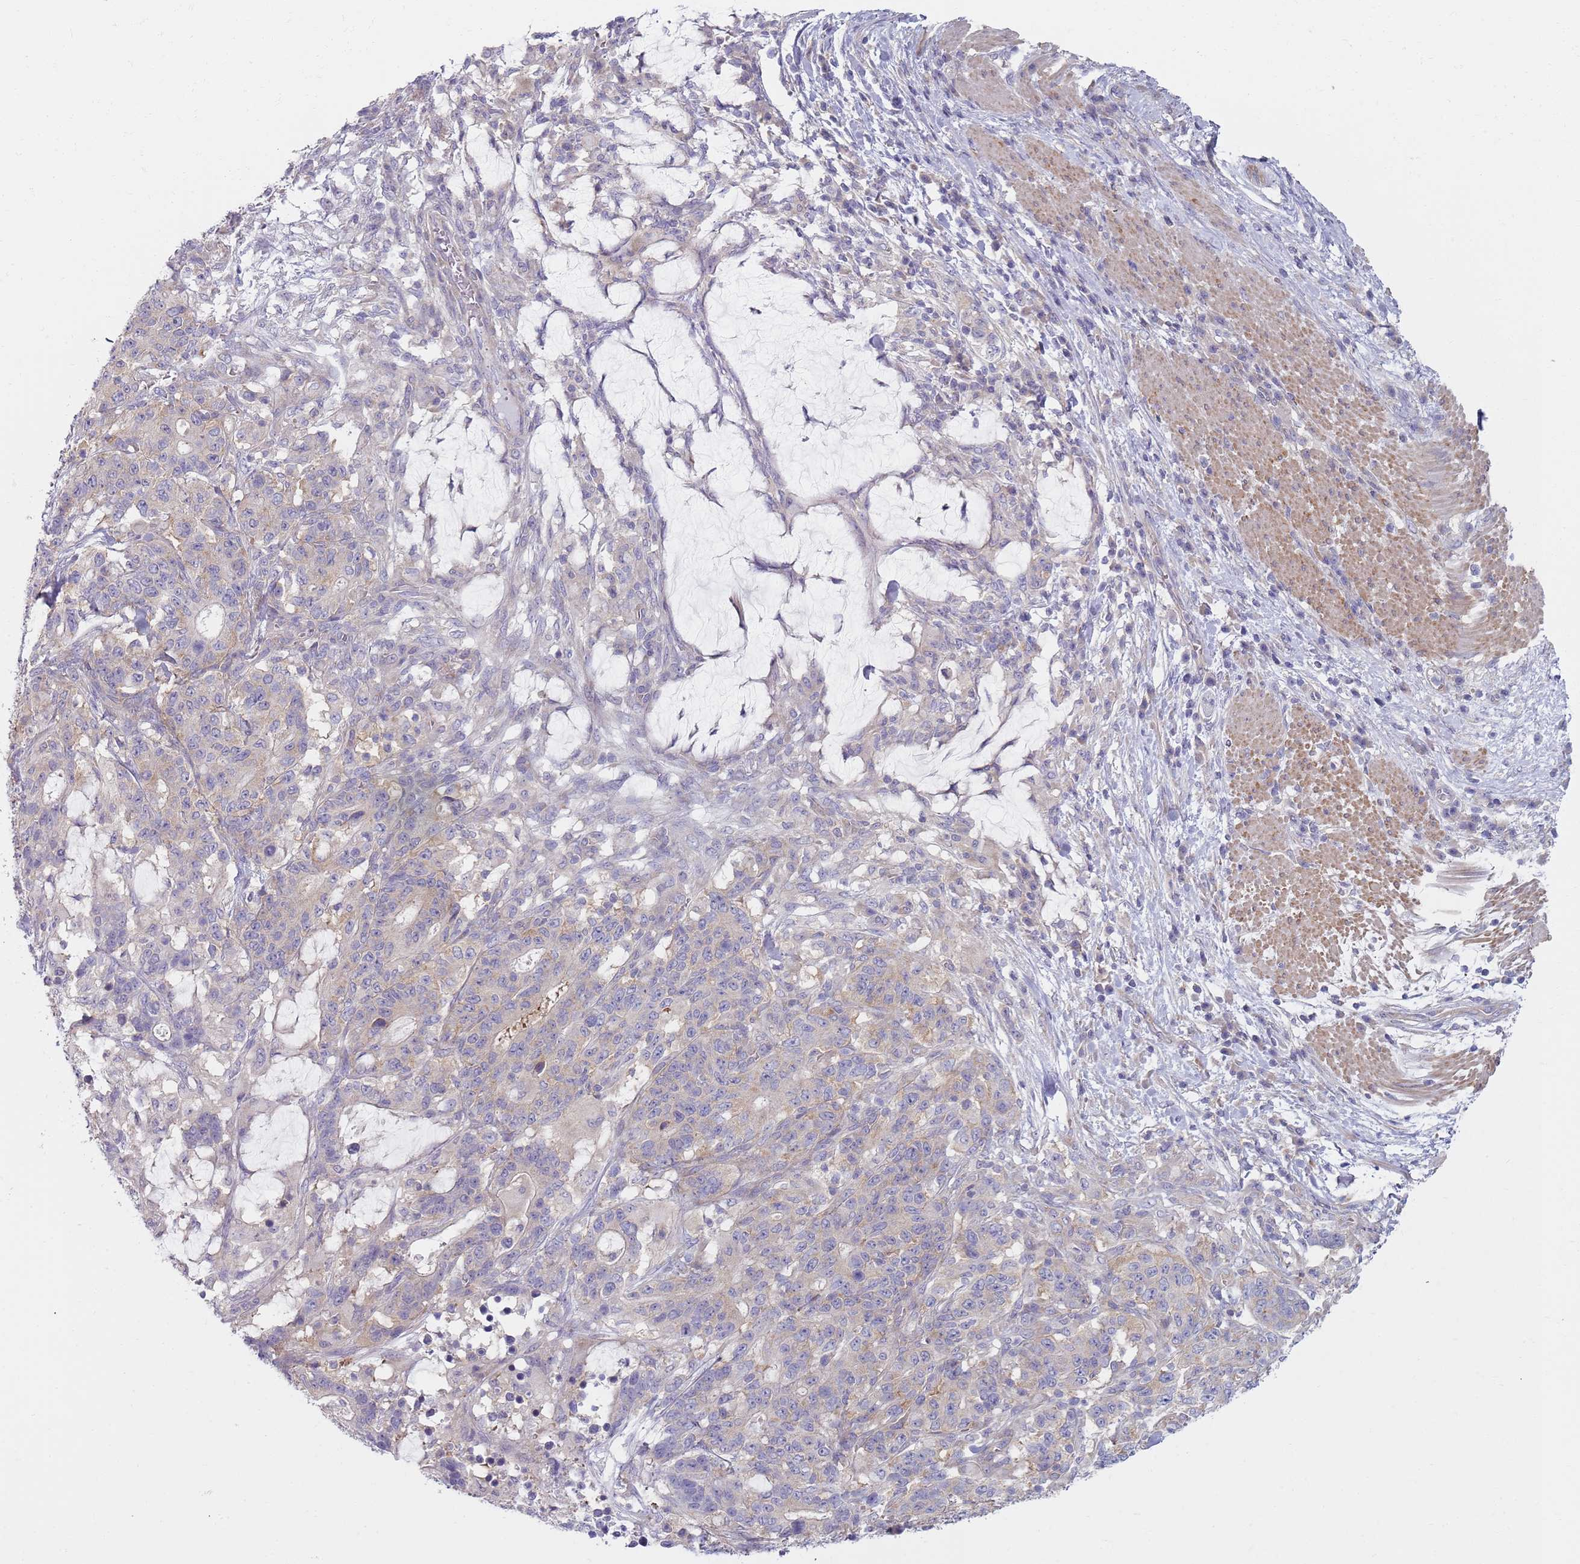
{"staining": {"intensity": "weak", "quantity": "<25%", "location": "cytoplasmic/membranous"}, "tissue": "stomach cancer", "cell_type": "Tumor cells", "image_type": "cancer", "snomed": [{"axis": "morphology", "description": "Normal tissue, NOS"}, {"axis": "morphology", "description": "Adenocarcinoma, NOS"}, {"axis": "topography", "description": "Stomach"}], "caption": "The immunohistochemistry (IHC) micrograph has no significant positivity in tumor cells of stomach cancer (adenocarcinoma) tissue.", "gene": "SLC26A6", "patient": {"sex": "female", "age": 64}}